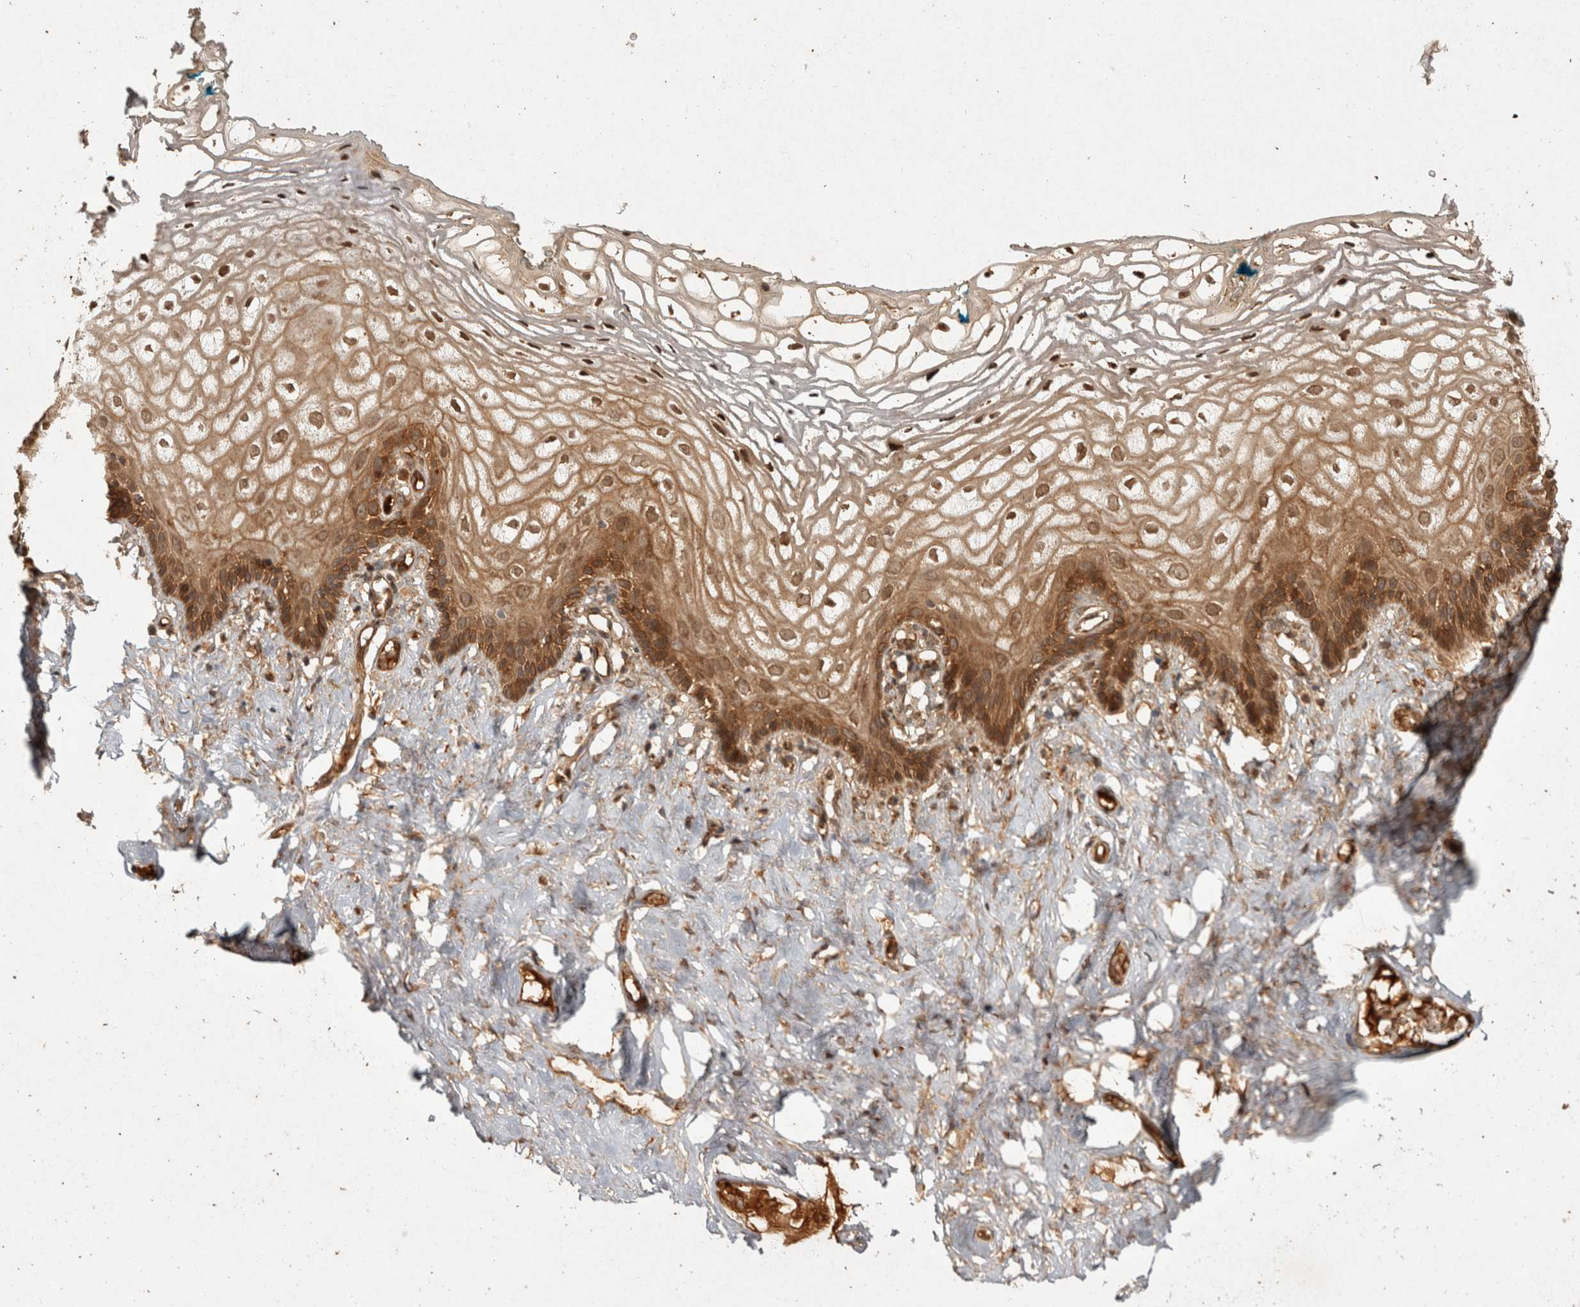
{"staining": {"intensity": "moderate", "quantity": "25%-75%", "location": "cytoplasmic/membranous"}, "tissue": "vagina", "cell_type": "Squamous epithelial cells", "image_type": "normal", "snomed": [{"axis": "morphology", "description": "Normal tissue, NOS"}, {"axis": "morphology", "description": "Adenocarcinoma, NOS"}, {"axis": "topography", "description": "Rectum"}, {"axis": "topography", "description": "Vagina"}], "caption": "Immunohistochemistry (IHC) (DAB) staining of benign vagina shows moderate cytoplasmic/membranous protein positivity in approximately 25%-75% of squamous epithelial cells. (DAB IHC with brightfield microscopy, high magnification).", "gene": "CAMSAP2", "patient": {"sex": "female", "age": 71}}